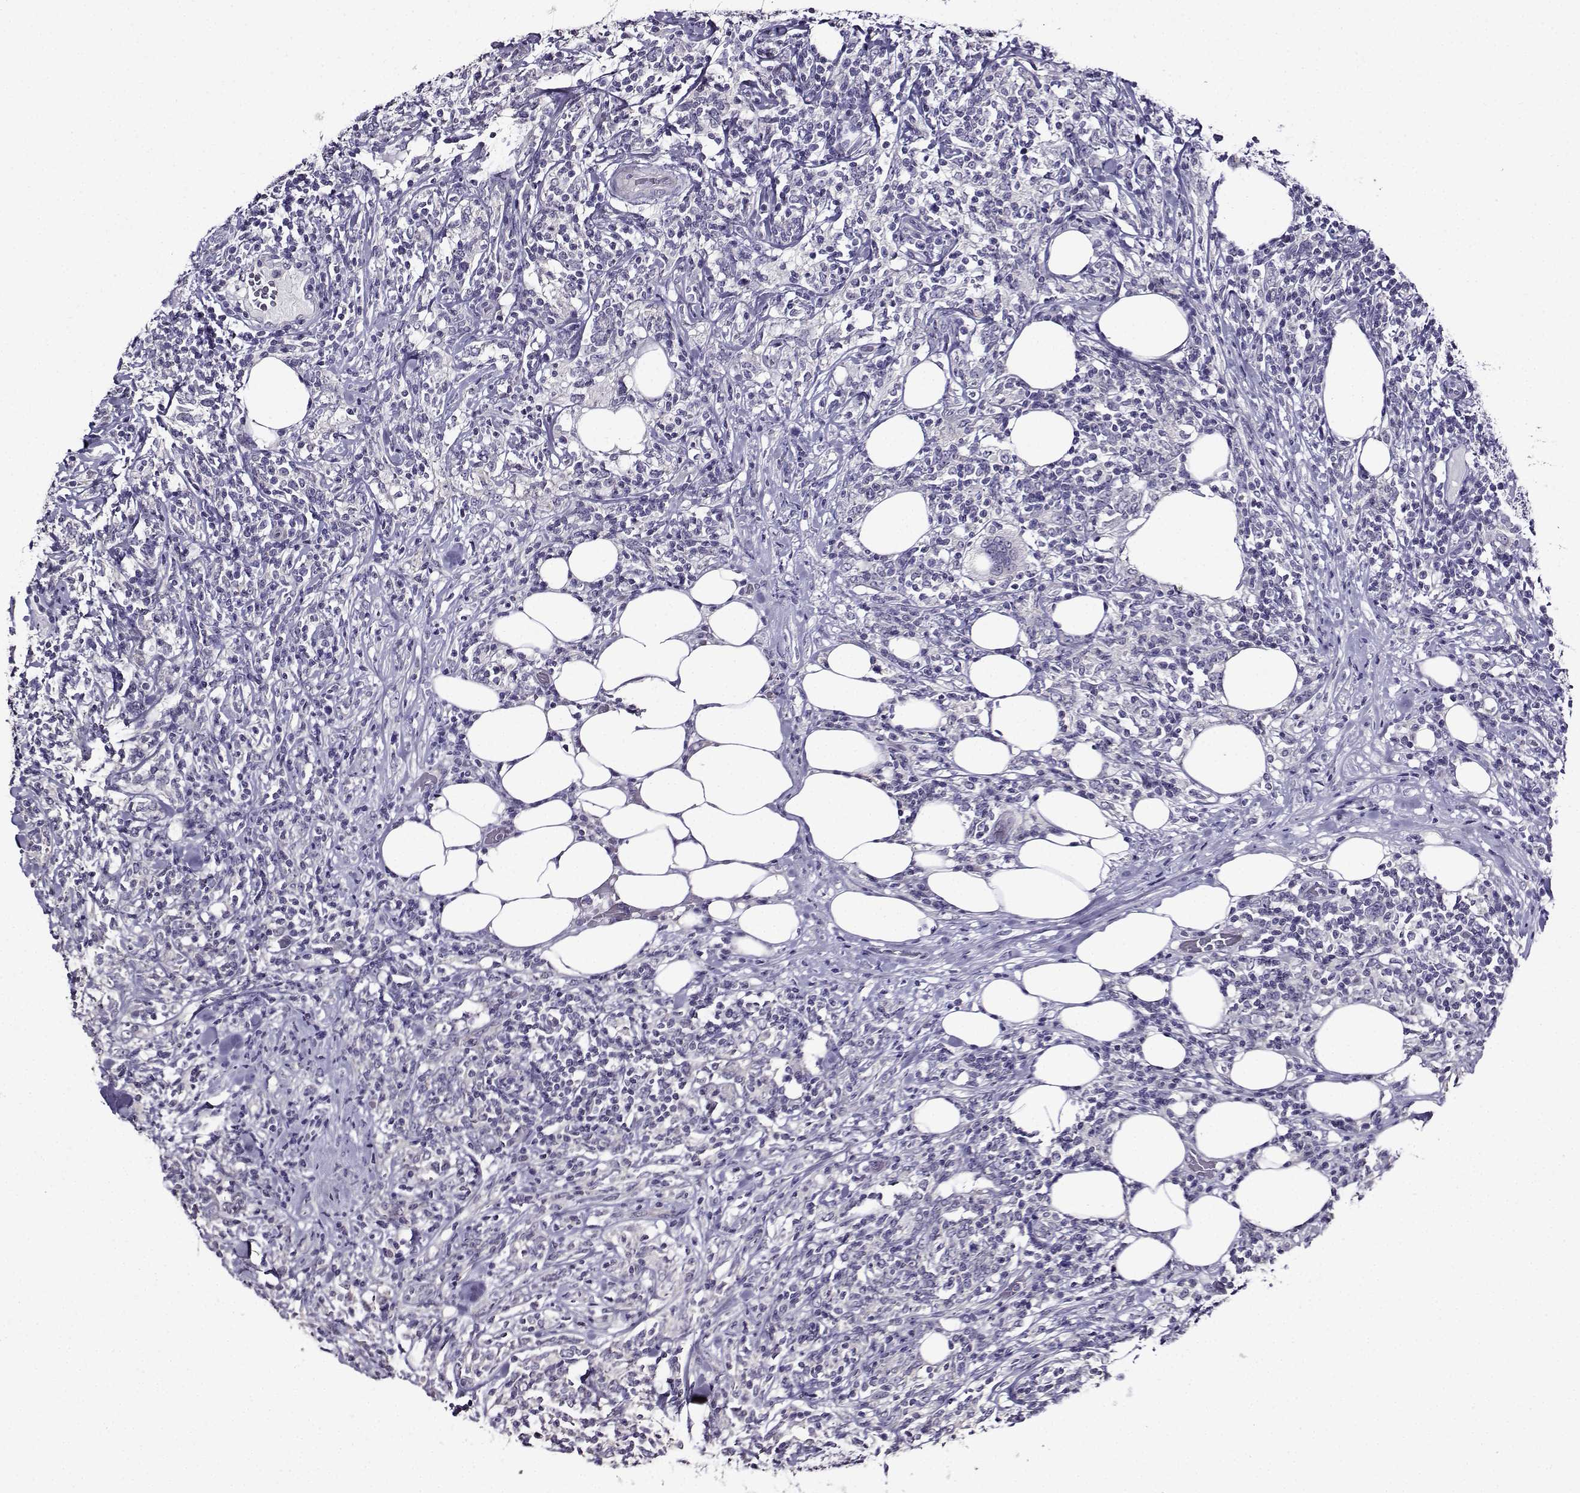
{"staining": {"intensity": "negative", "quantity": "none", "location": "none"}, "tissue": "lymphoma", "cell_type": "Tumor cells", "image_type": "cancer", "snomed": [{"axis": "morphology", "description": "Malignant lymphoma, non-Hodgkin's type, High grade"}, {"axis": "topography", "description": "Lymph node"}], "caption": "Lymphoma was stained to show a protein in brown. There is no significant positivity in tumor cells. (DAB (3,3'-diaminobenzidine) IHC visualized using brightfield microscopy, high magnification).", "gene": "TMEM266", "patient": {"sex": "female", "age": 84}}